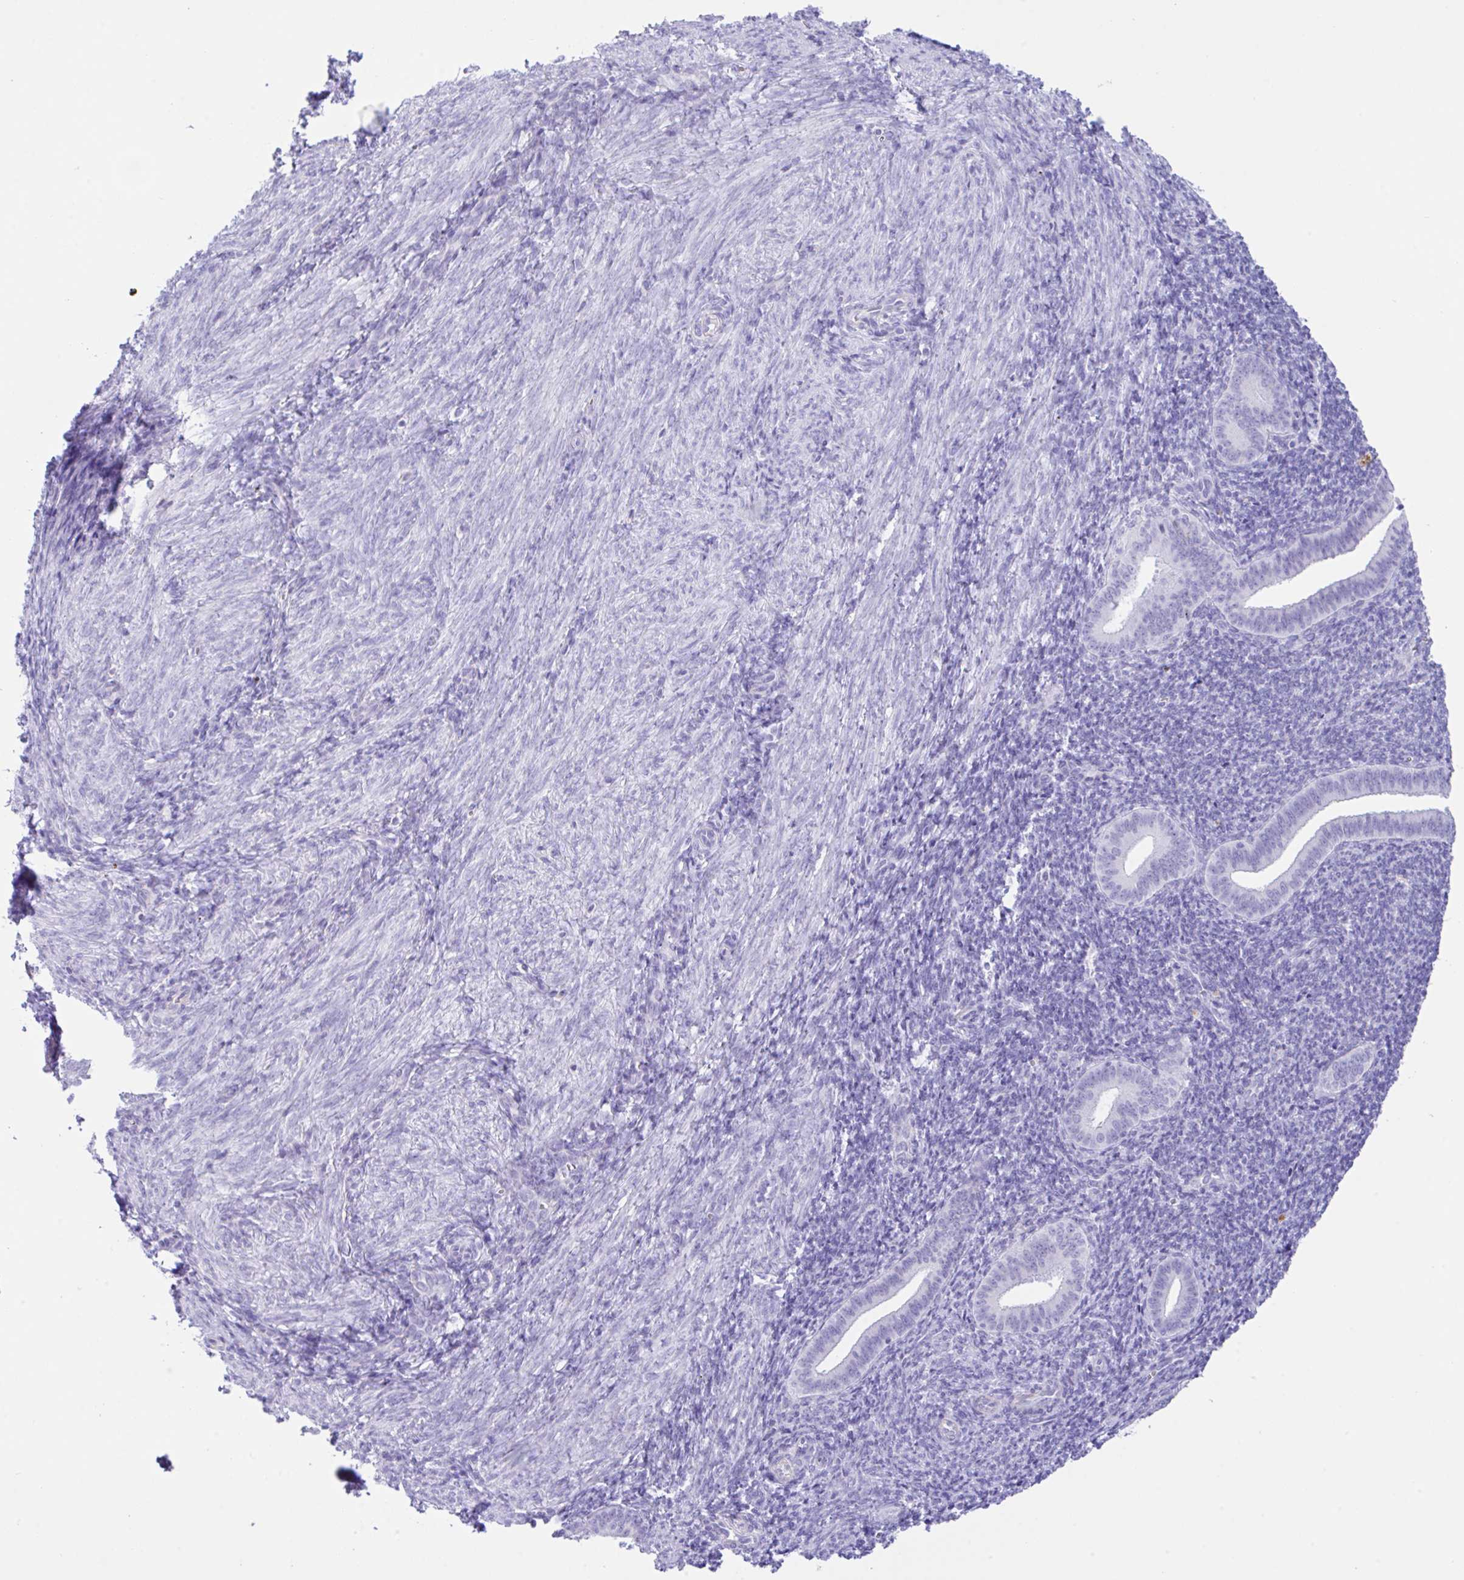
{"staining": {"intensity": "negative", "quantity": "none", "location": "none"}, "tissue": "endometrium", "cell_type": "Cells in endometrial stroma", "image_type": "normal", "snomed": [{"axis": "morphology", "description": "Normal tissue, NOS"}, {"axis": "topography", "description": "Endometrium"}], "caption": "A micrograph of endometrium stained for a protein demonstrates no brown staining in cells in endometrial stroma. (Stains: DAB (3,3'-diaminobenzidine) immunohistochemistry with hematoxylin counter stain, Microscopy: brightfield microscopy at high magnification).", "gene": "NDUFAF8", "patient": {"sex": "female", "age": 25}}